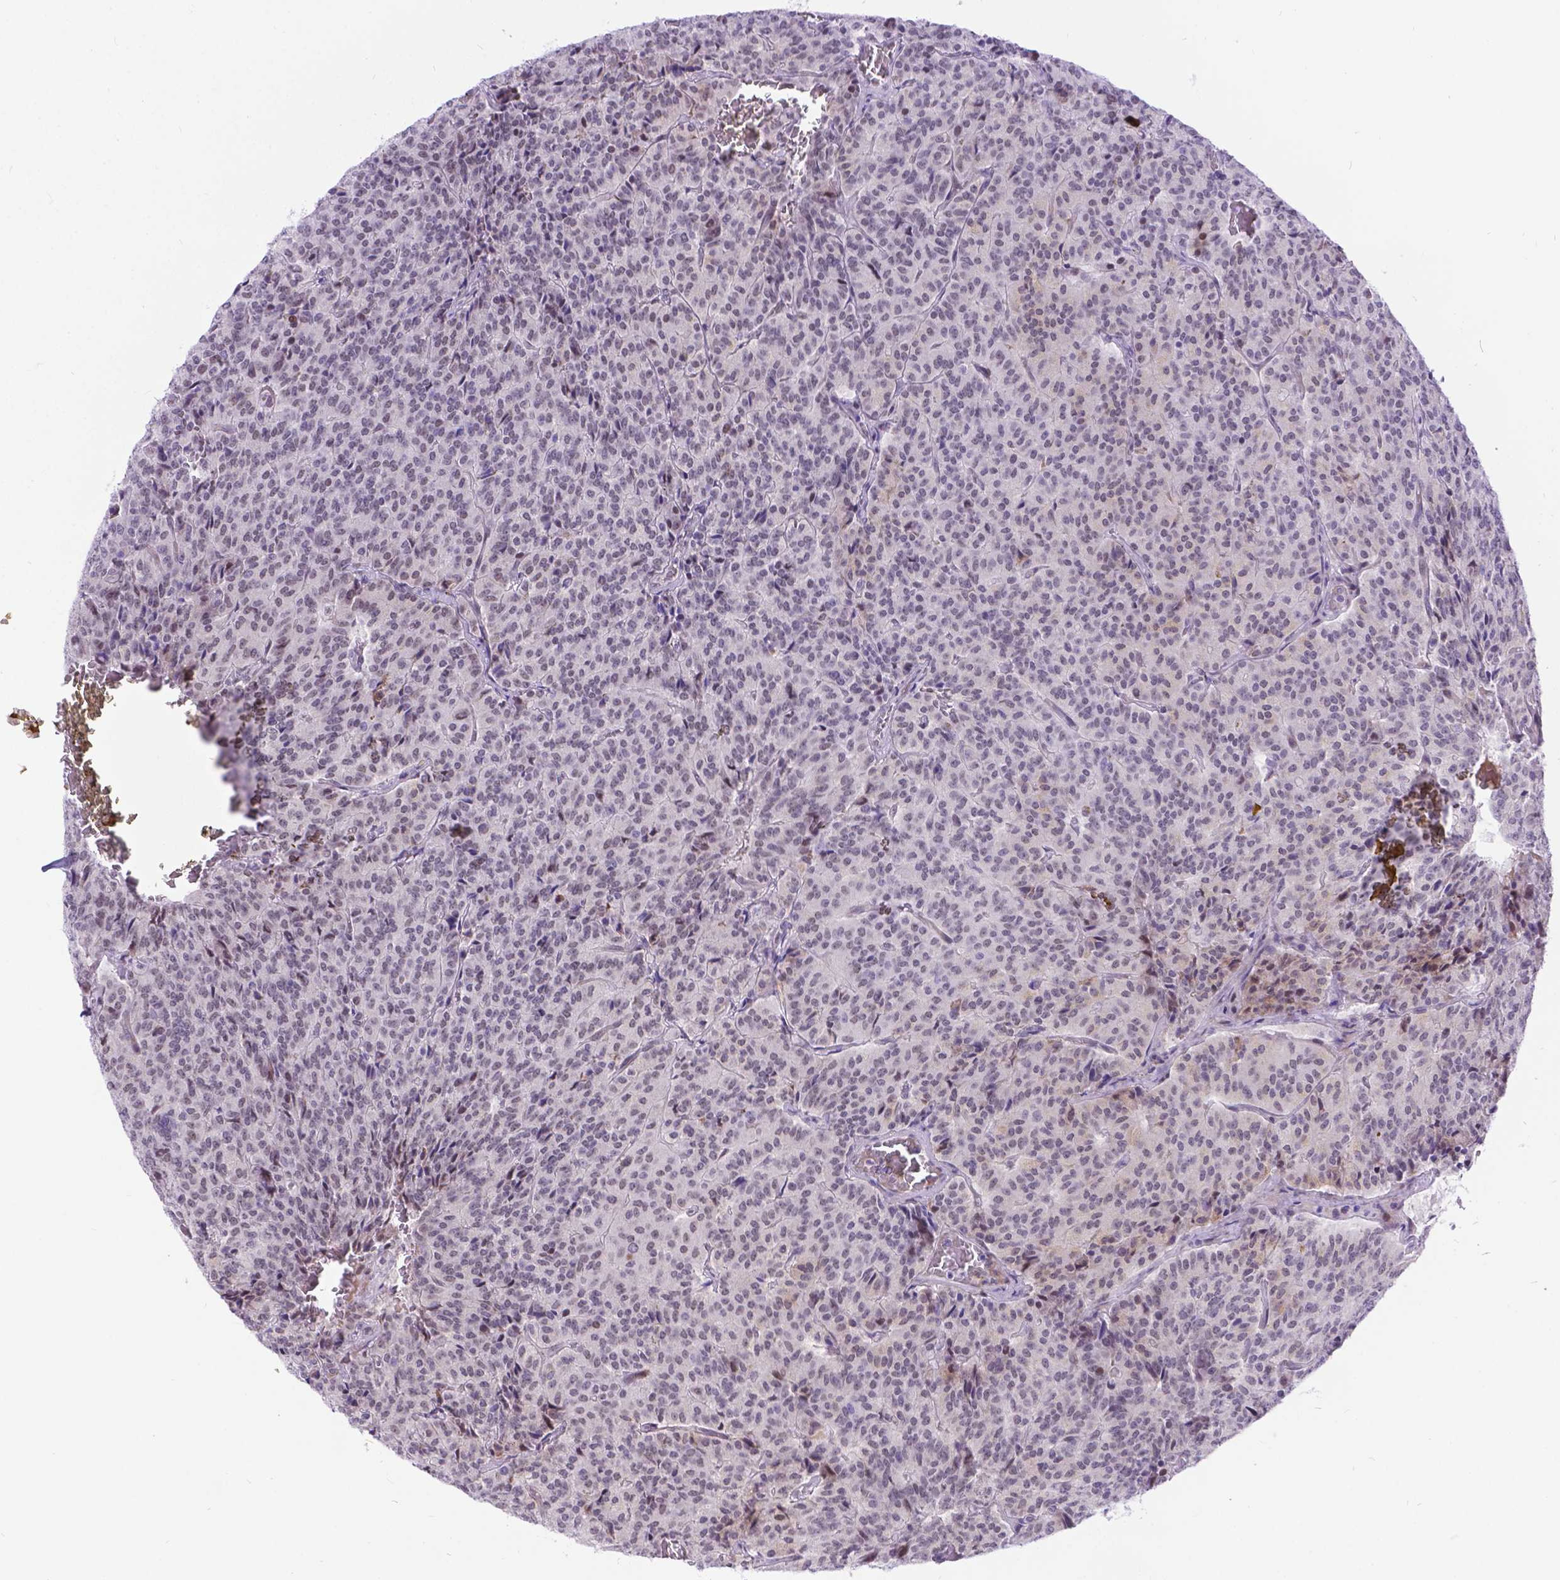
{"staining": {"intensity": "moderate", "quantity": "<25%", "location": "nuclear"}, "tissue": "carcinoid", "cell_type": "Tumor cells", "image_type": "cancer", "snomed": [{"axis": "morphology", "description": "Carcinoid, malignant, NOS"}, {"axis": "topography", "description": "Lung"}], "caption": "Immunohistochemical staining of human carcinoid demonstrates moderate nuclear protein positivity in about <25% of tumor cells.", "gene": "FAM124B", "patient": {"sex": "male", "age": 70}}